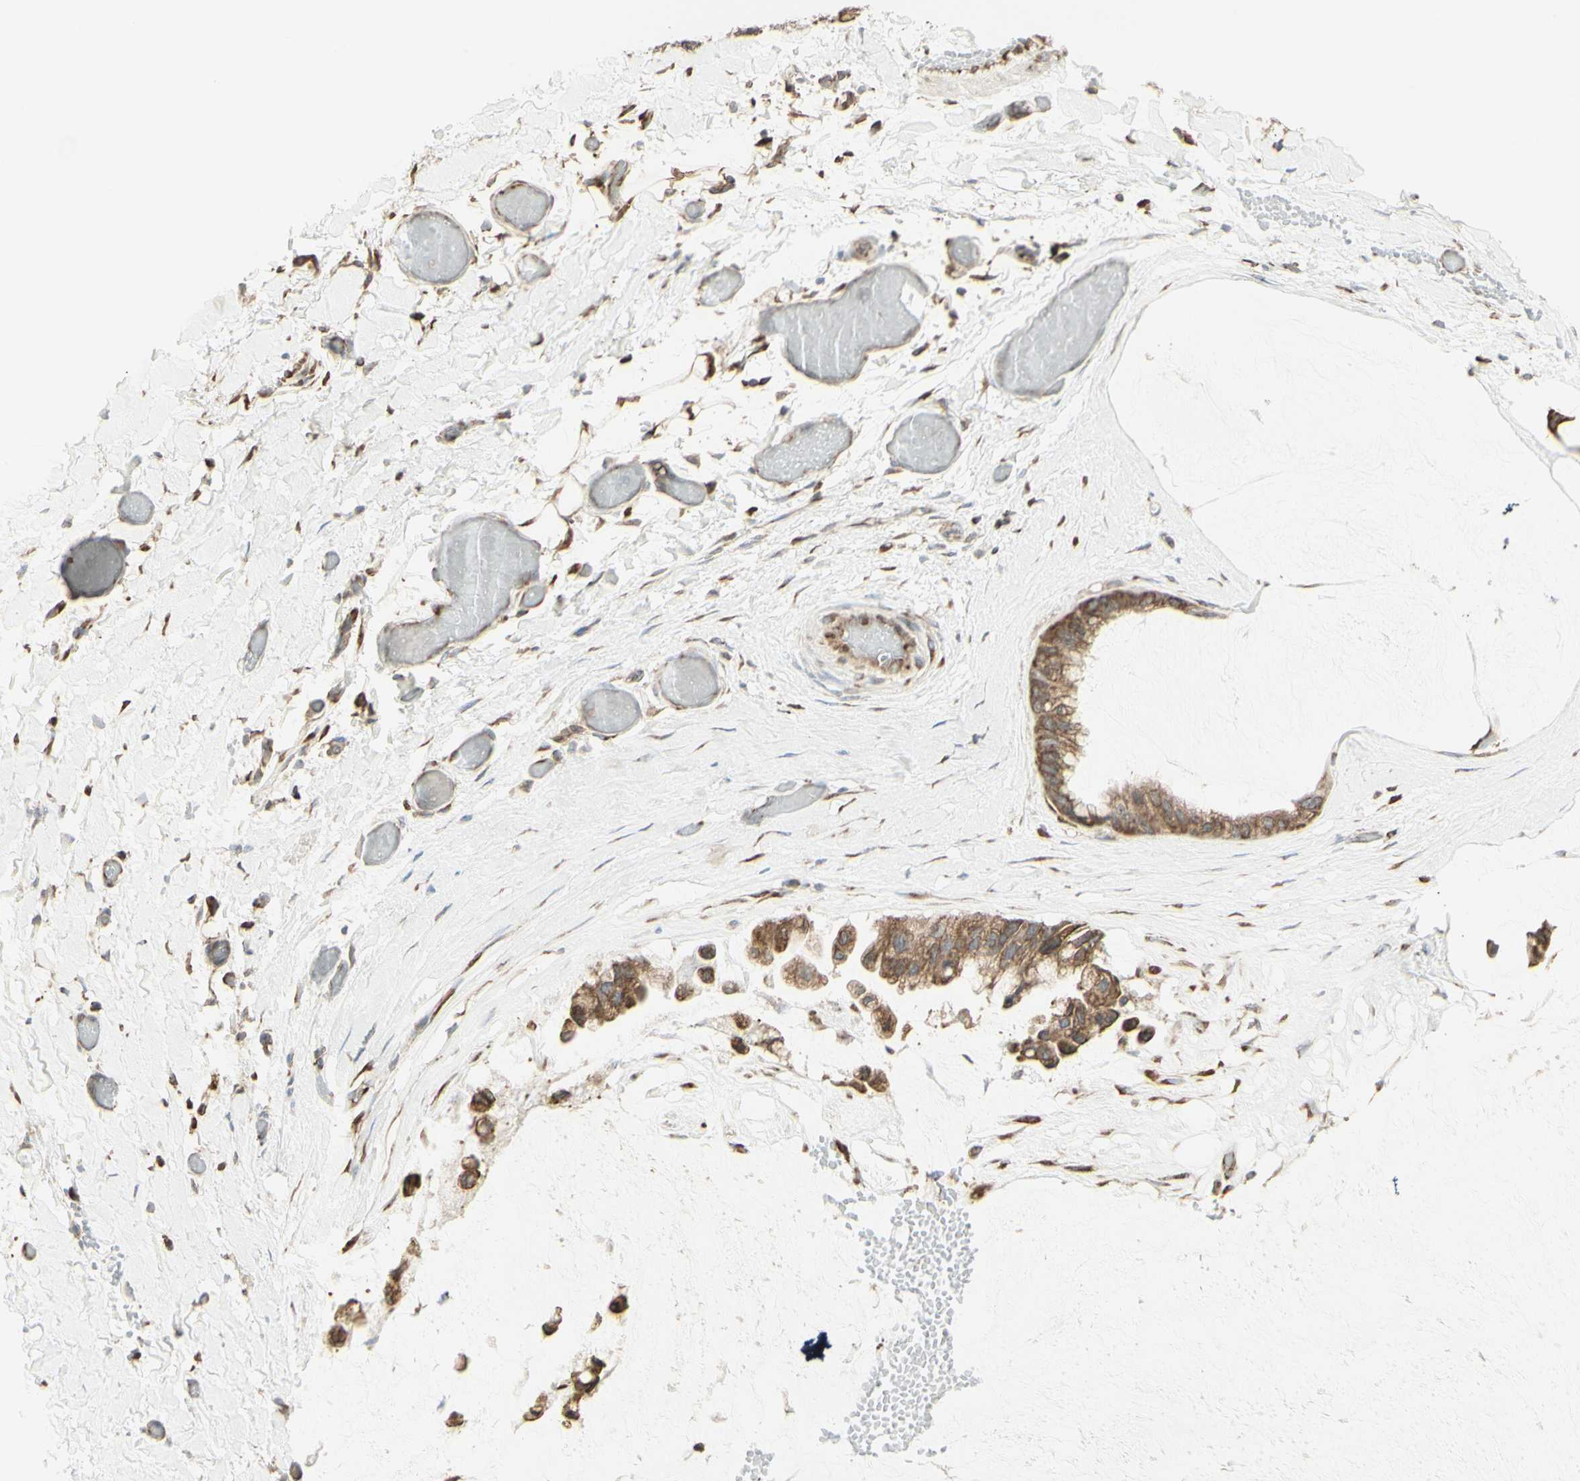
{"staining": {"intensity": "moderate", "quantity": ">75%", "location": "cytoplasmic/membranous"}, "tissue": "ovarian cancer", "cell_type": "Tumor cells", "image_type": "cancer", "snomed": [{"axis": "morphology", "description": "Cystadenocarcinoma, mucinous, NOS"}, {"axis": "topography", "description": "Ovary"}], "caption": "High-magnification brightfield microscopy of ovarian cancer (mucinous cystadenocarcinoma) stained with DAB (3,3'-diaminobenzidine) (brown) and counterstained with hematoxylin (blue). tumor cells exhibit moderate cytoplasmic/membranous positivity is present in approximately>75% of cells. Nuclei are stained in blue.", "gene": "EEF1B2", "patient": {"sex": "female", "age": 39}}